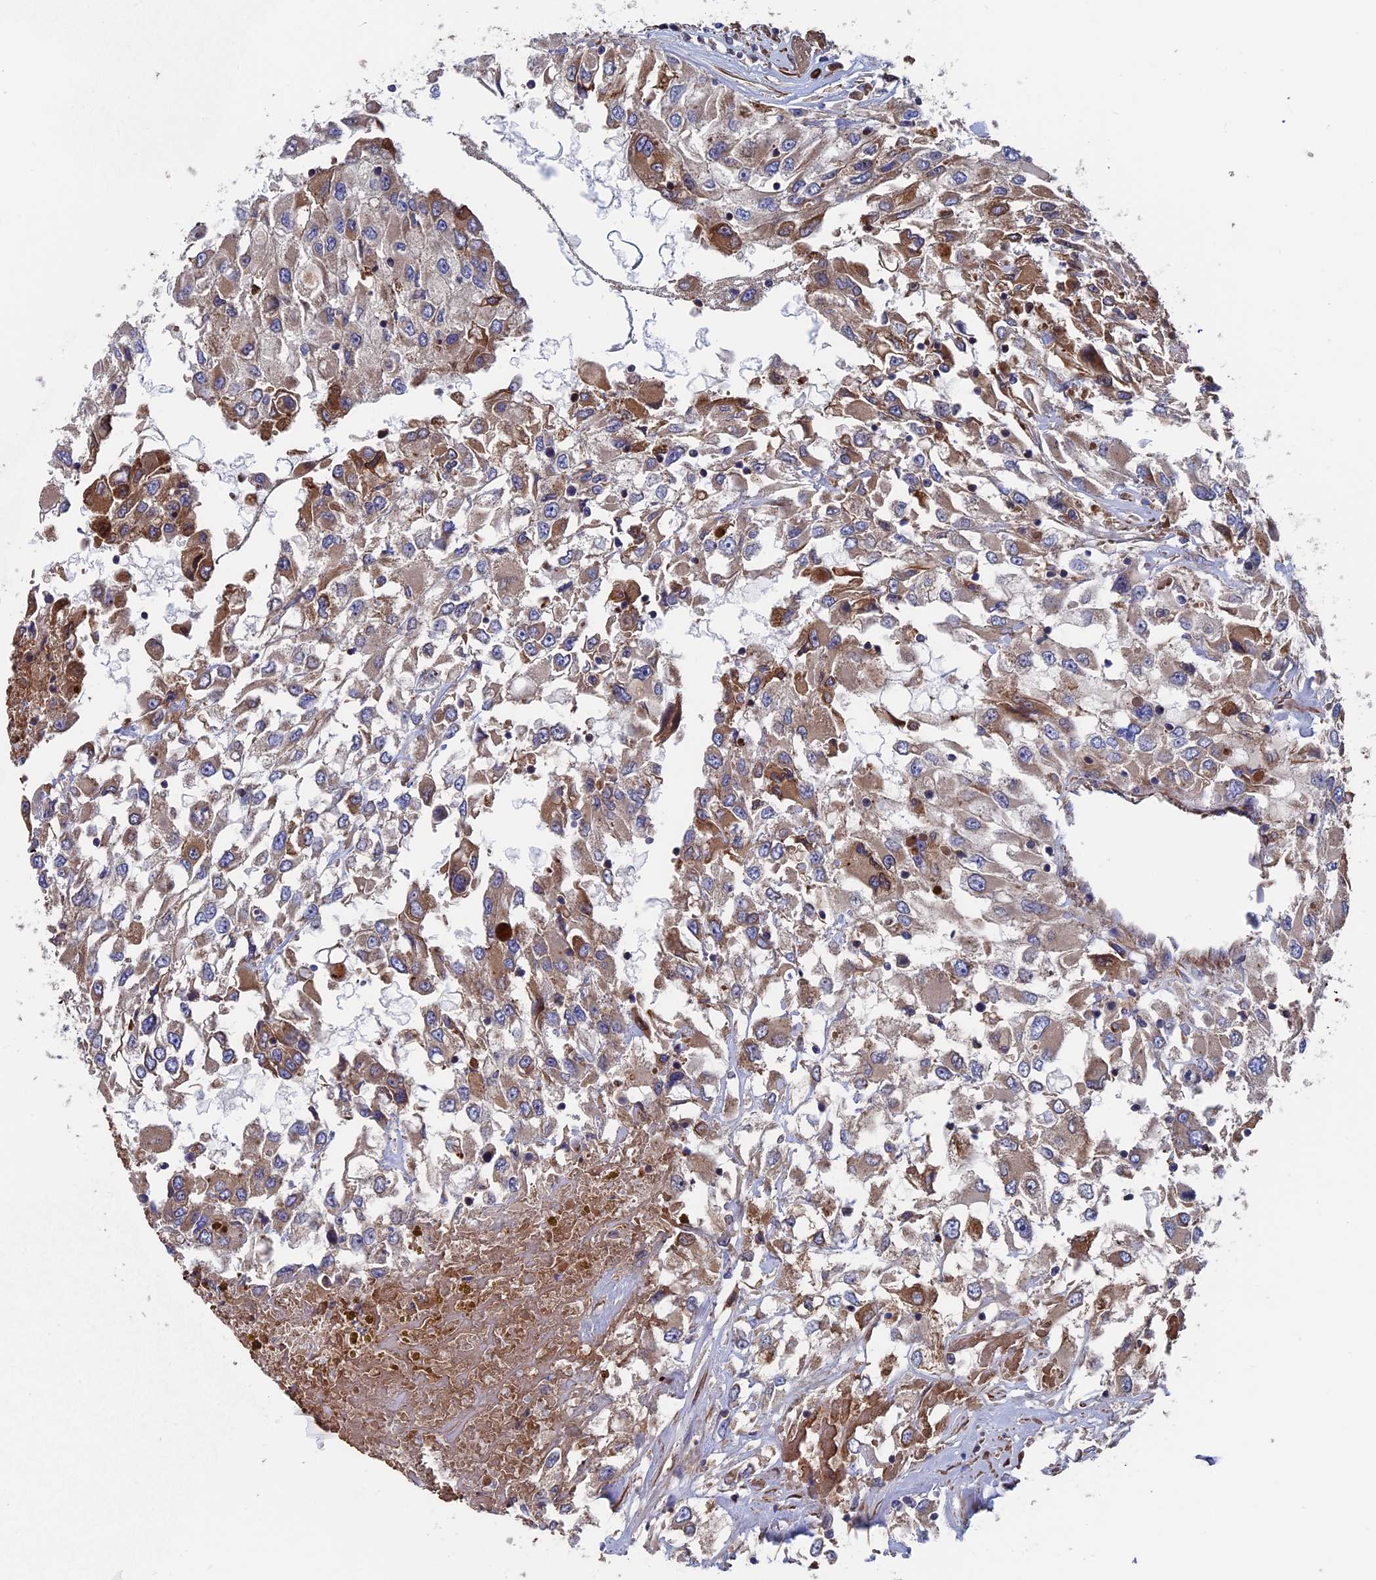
{"staining": {"intensity": "moderate", "quantity": "25%-75%", "location": "cytoplasmic/membranous"}, "tissue": "renal cancer", "cell_type": "Tumor cells", "image_type": "cancer", "snomed": [{"axis": "morphology", "description": "Adenocarcinoma, NOS"}, {"axis": "topography", "description": "Kidney"}], "caption": "Protein expression analysis of human adenocarcinoma (renal) reveals moderate cytoplasmic/membranous expression in about 25%-75% of tumor cells.", "gene": "DNAJC3", "patient": {"sex": "female", "age": 52}}